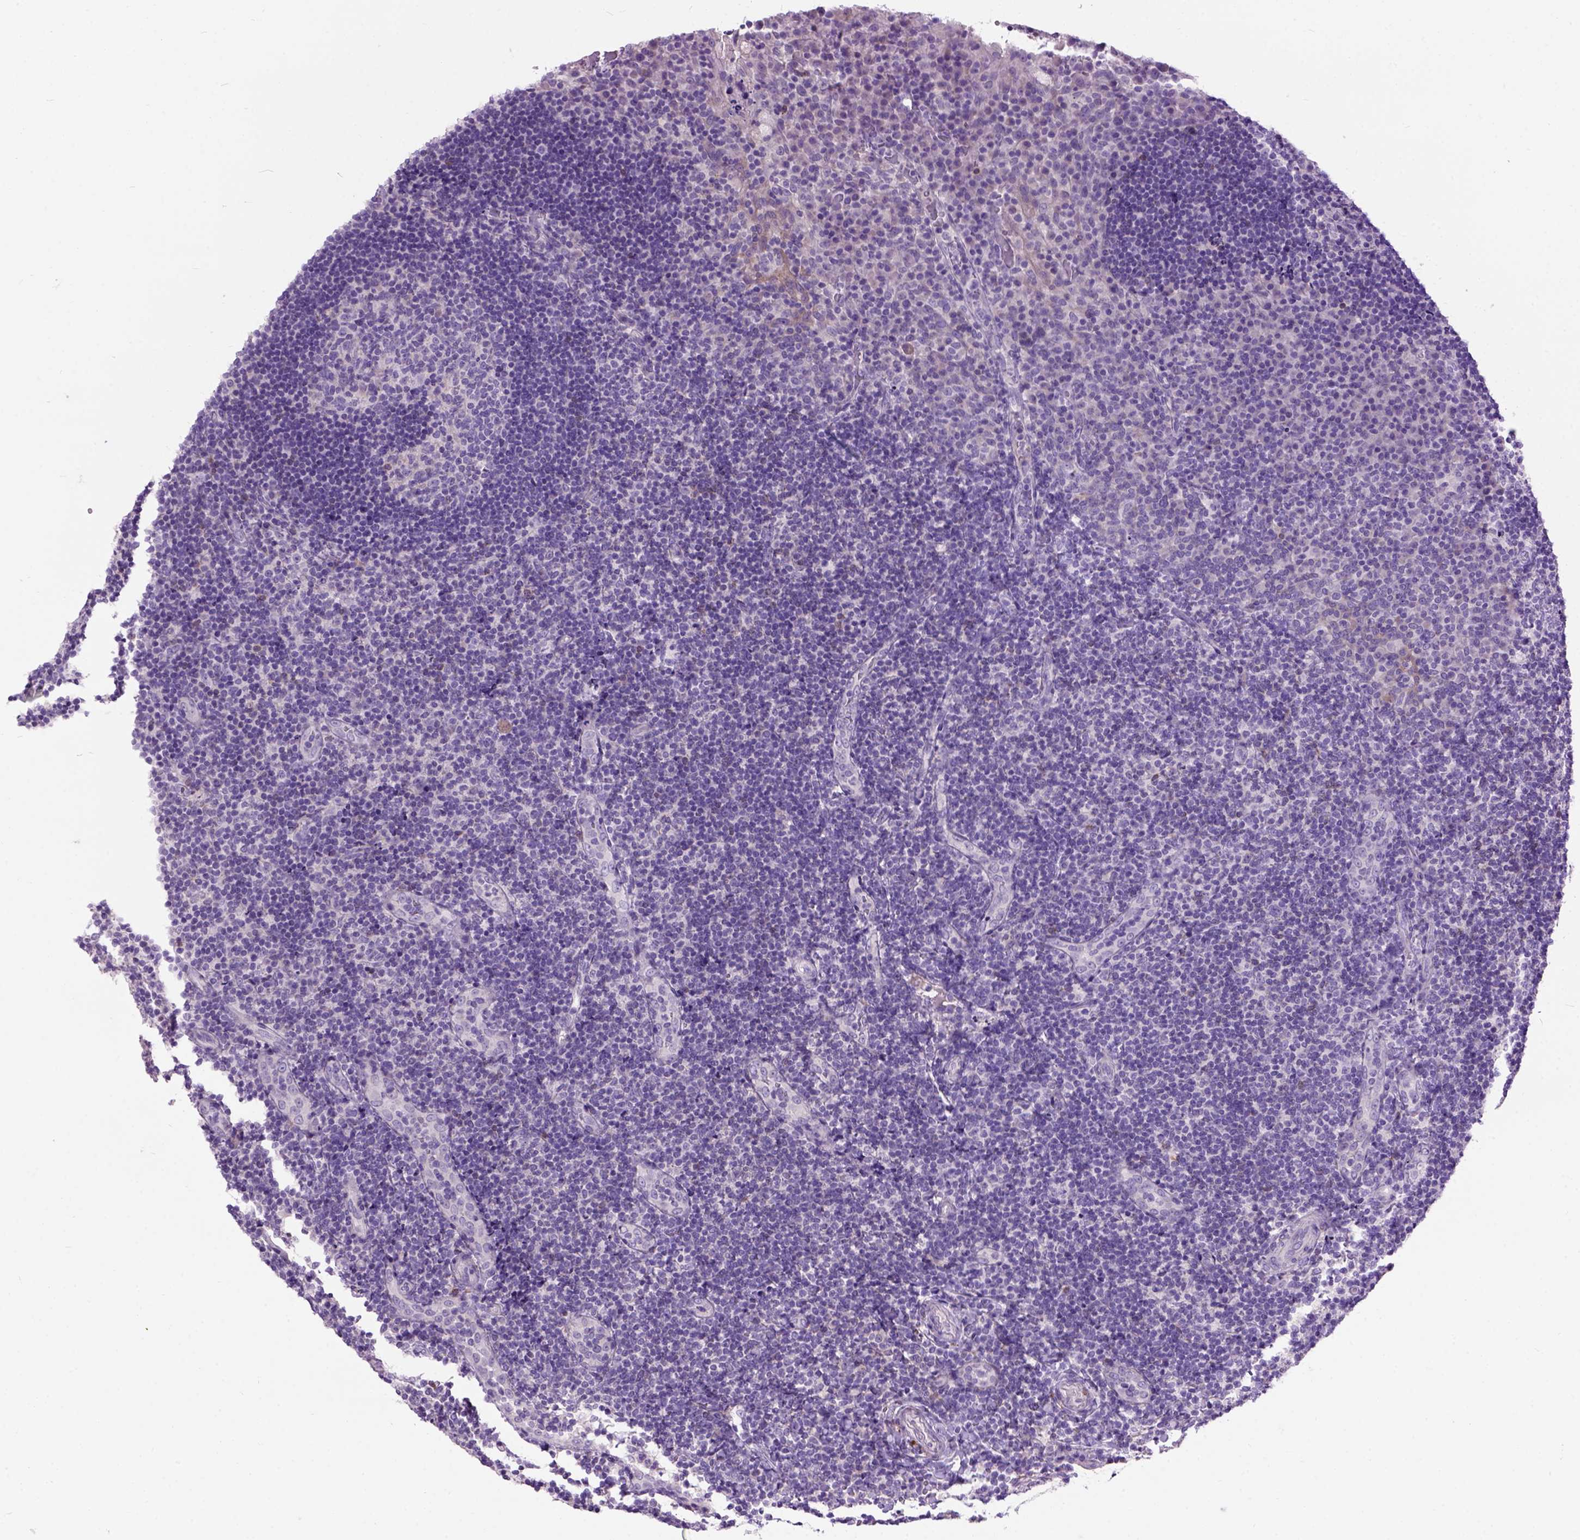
{"staining": {"intensity": "negative", "quantity": "none", "location": "none"}, "tissue": "tonsil", "cell_type": "Germinal center cells", "image_type": "normal", "snomed": [{"axis": "morphology", "description": "Normal tissue, NOS"}, {"axis": "topography", "description": "Tonsil"}], "caption": "Germinal center cells are negative for protein expression in unremarkable human tonsil. (Stains: DAB immunohistochemistry (IHC) with hematoxylin counter stain, Microscopy: brightfield microscopy at high magnification).", "gene": "MAPT", "patient": {"sex": "male", "age": 17}}